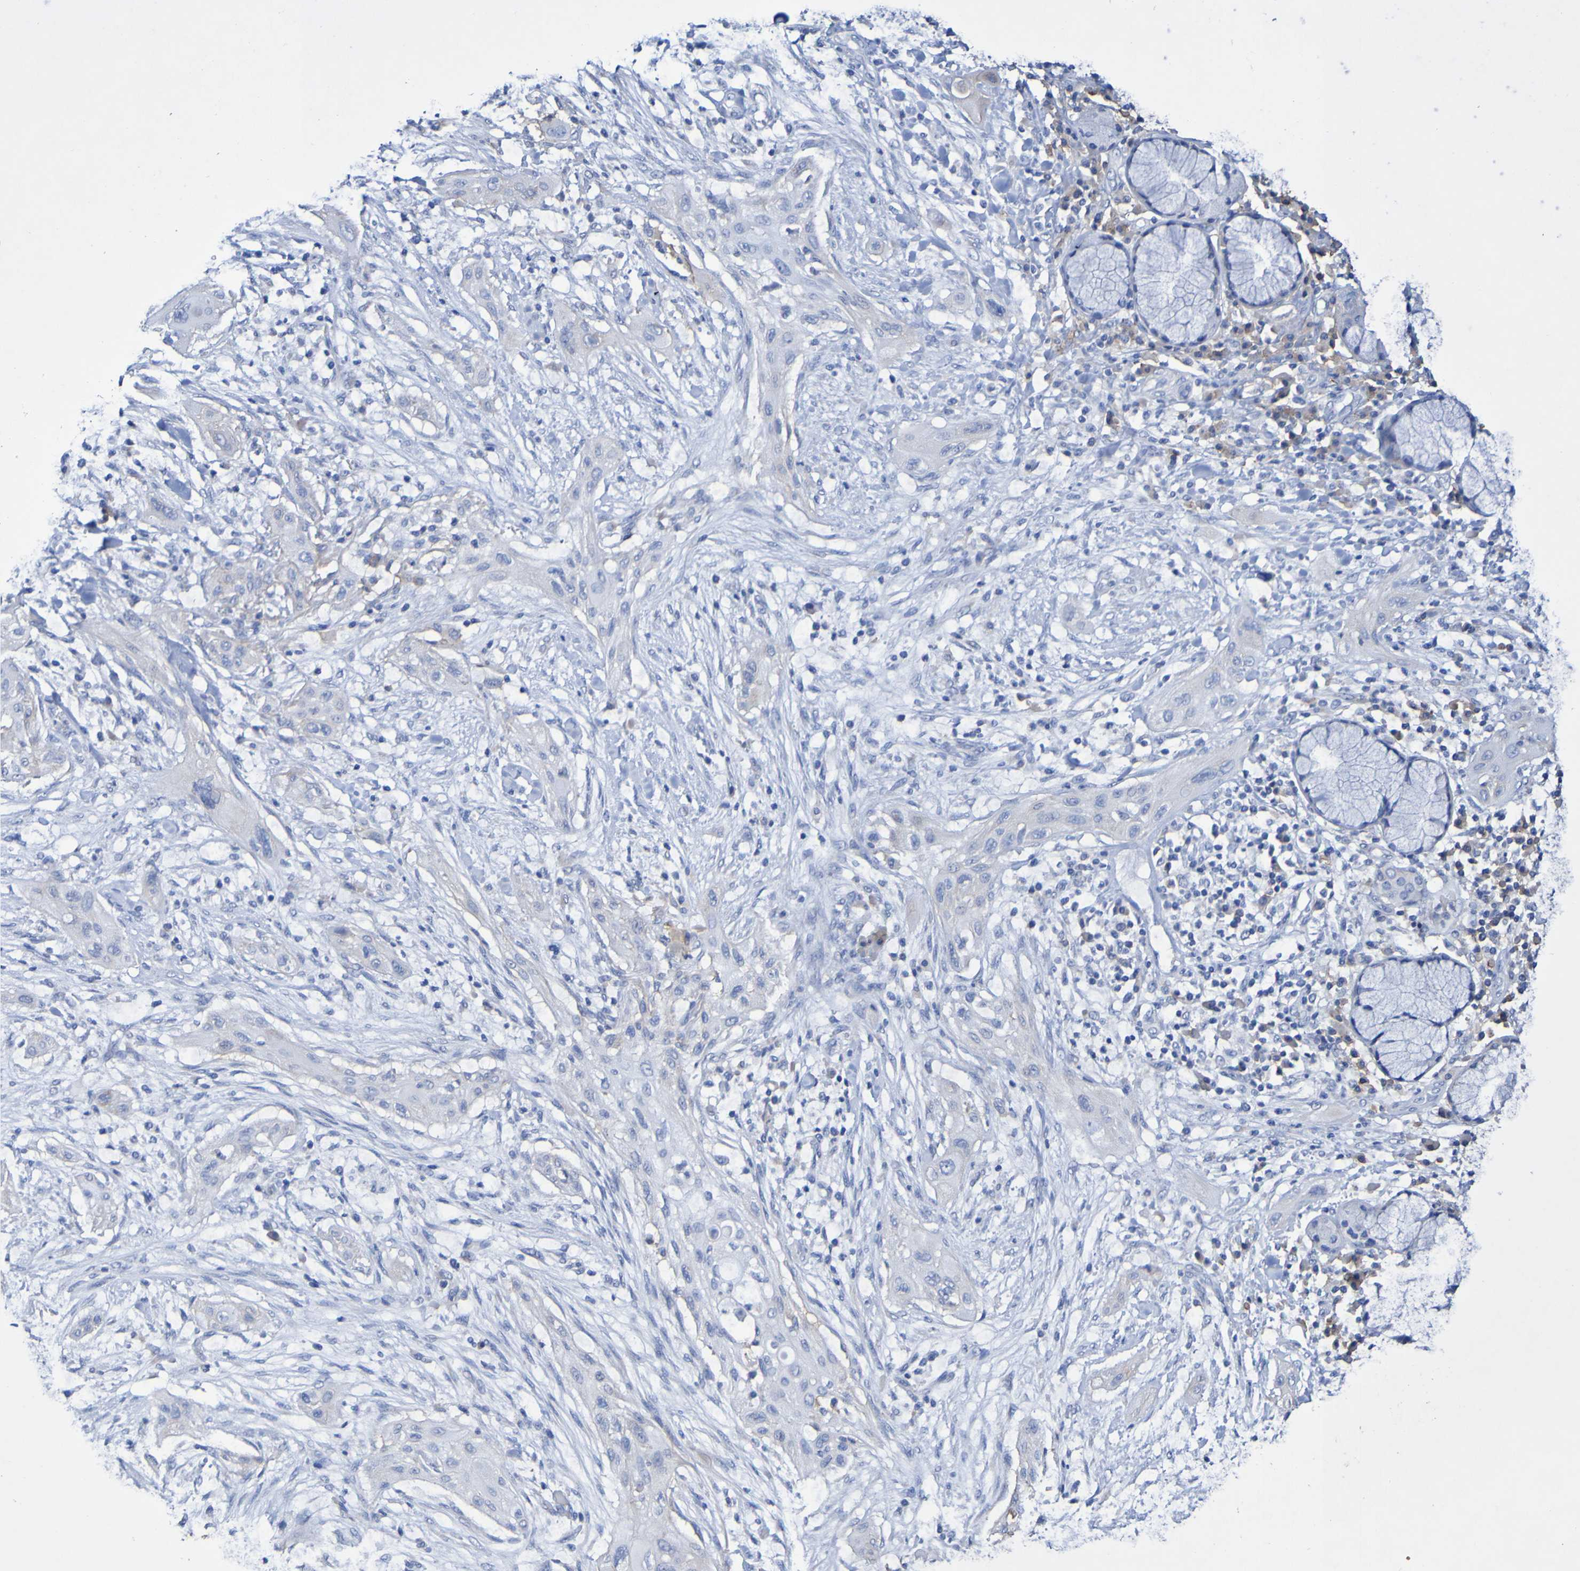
{"staining": {"intensity": "negative", "quantity": "none", "location": "none"}, "tissue": "lung cancer", "cell_type": "Tumor cells", "image_type": "cancer", "snomed": [{"axis": "morphology", "description": "Squamous cell carcinoma, NOS"}, {"axis": "topography", "description": "Lung"}], "caption": "This is an immunohistochemistry (IHC) image of lung cancer (squamous cell carcinoma). There is no staining in tumor cells.", "gene": "SLC3A2", "patient": {"sex": "female", "age": 47}}